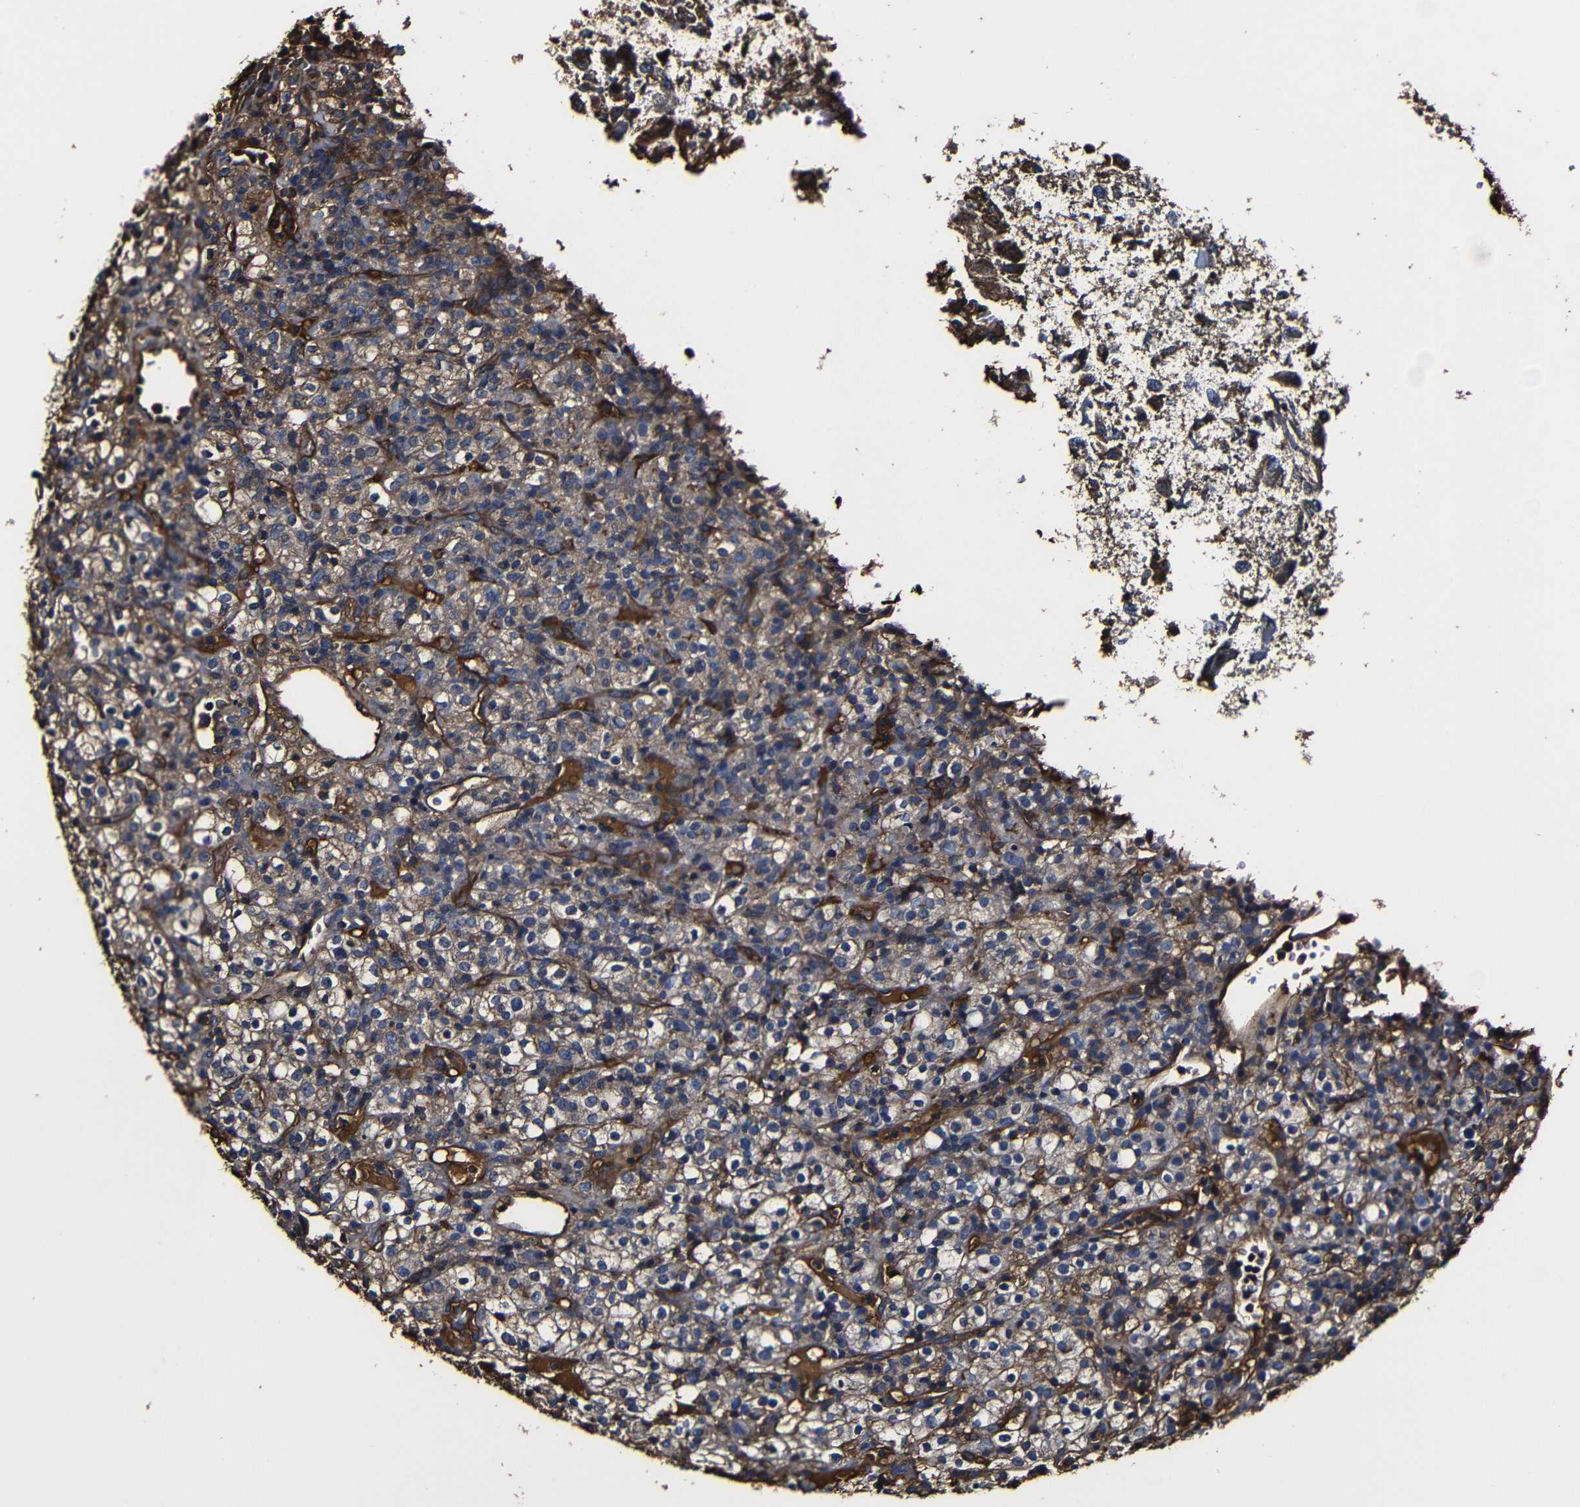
{"staining": {"intensity": "moderate", "quantity": ">75%", "location": "cytoplasmic/membranous,nuclear"}, "tissue": "renal cancer", "cell_type": "Tumor cells", "image_type": "cancer", "snomed": [{"axis": "morphology", "description": "Normal tissue, NOS"}, {"axis": "morphology", "description": "Adenocarcinoma, NOS"}, {"axis": "topography", "description": "Kidney"}], "caption": "IHC (DAB) staining of human renal cancer (adenocarcinoma) shows moderate cytoplasmic/membranous and nuclear protein staining in about >75% of tumor cells. (DAB (3,3'-diaminobenzidine) = brown stain, brightfield microscopy at high magnification).", "gene": "MSN", "patient": {"sex": "female", "age": 72}}